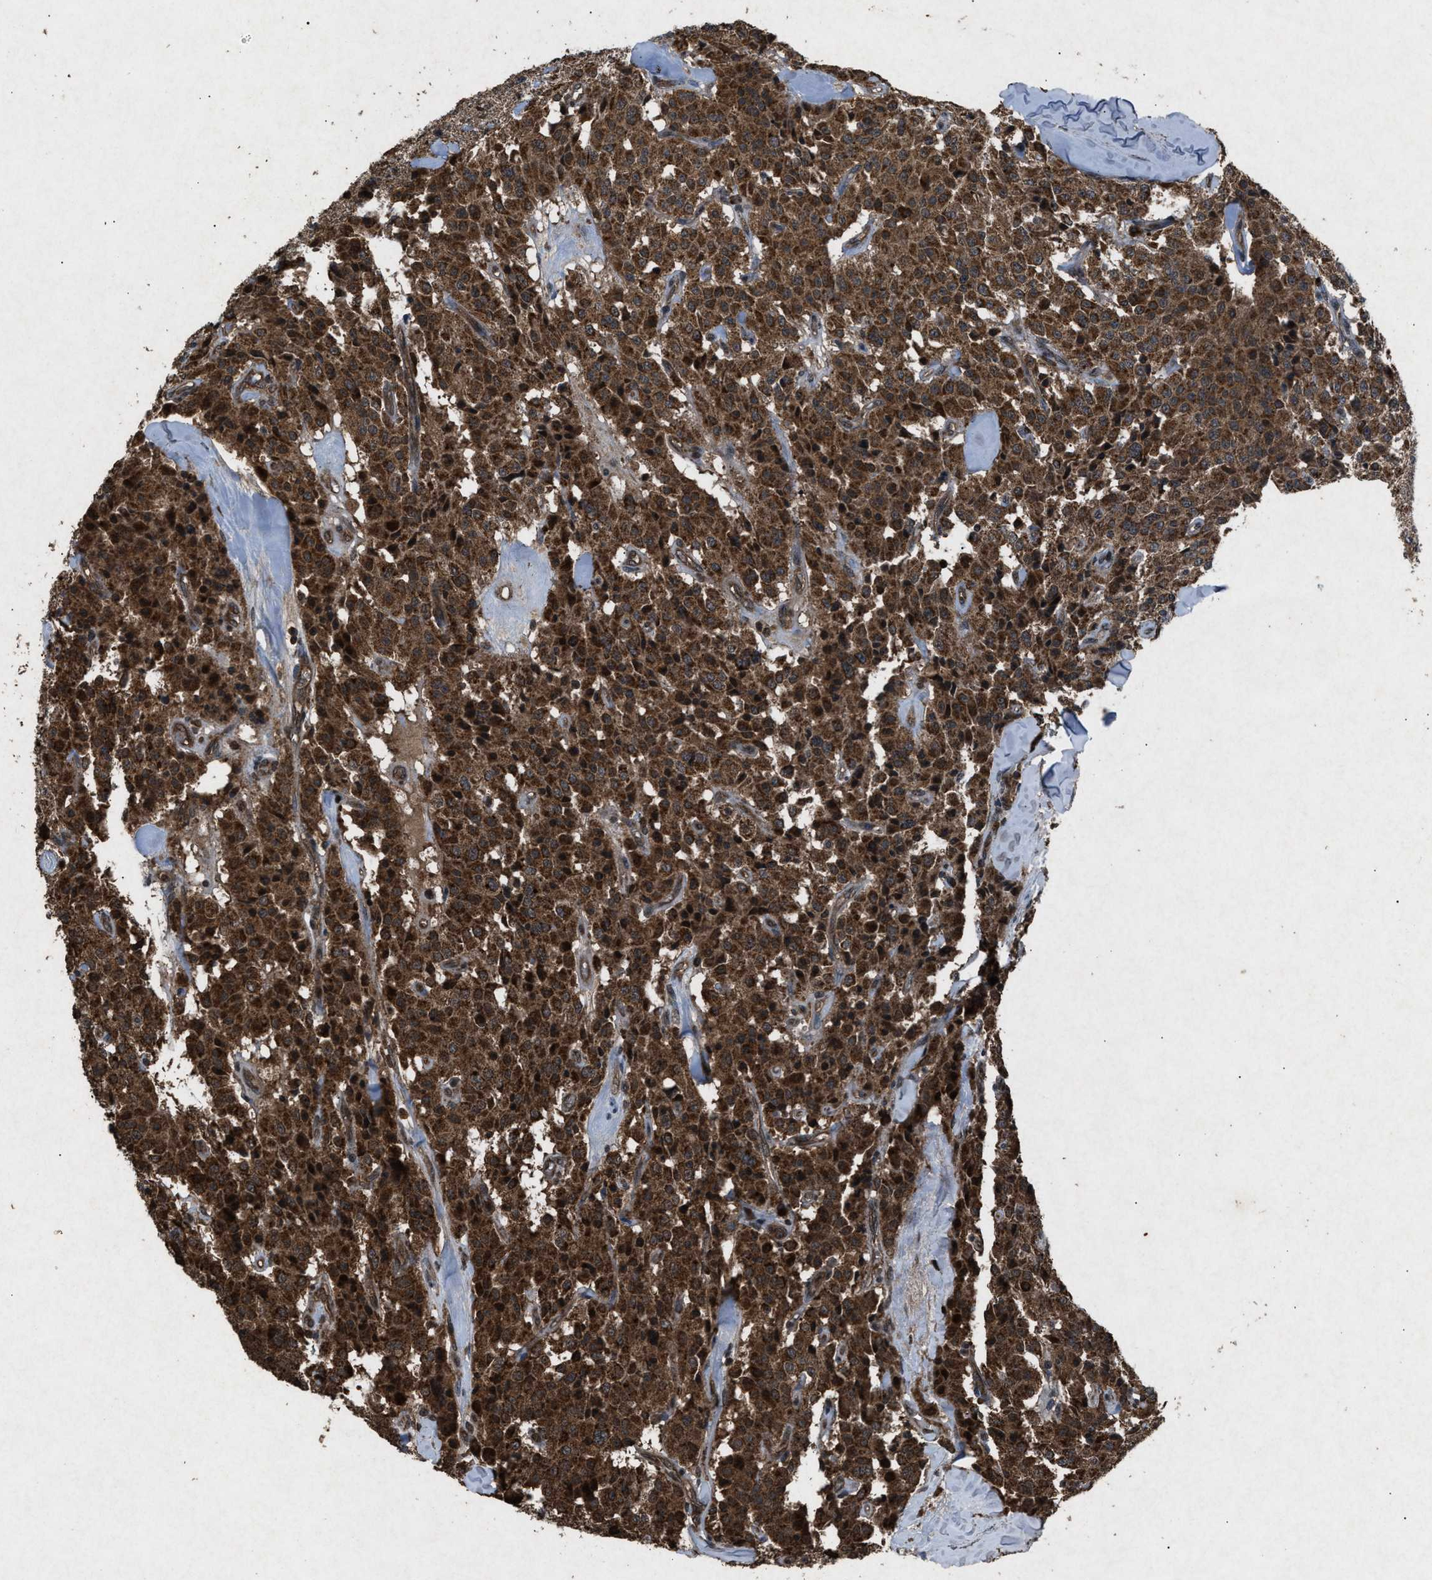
{"staining": {"intensity": "strong", "quantity": ">75%", "location": "cytoplasmic/membranous"}, "tissue": "carcinoid", "cell_type": "Tumor cells", "image_type": "cancer", "snomed": [{"axis": "morphology", "description": "Carcinoid, malignant, NOS"}, {"axis": "topography", "description": "Lung"}], "caption": "Immunohistochemistry image of carcinoid (malignant) stained for a protein (brown), which demonstrates high levels of strong cytoplasmic/membranous positivity in approximately >75% of tumor cells.", "gene": "OAS1", "patient": {"sex": "male", "age": 30}}